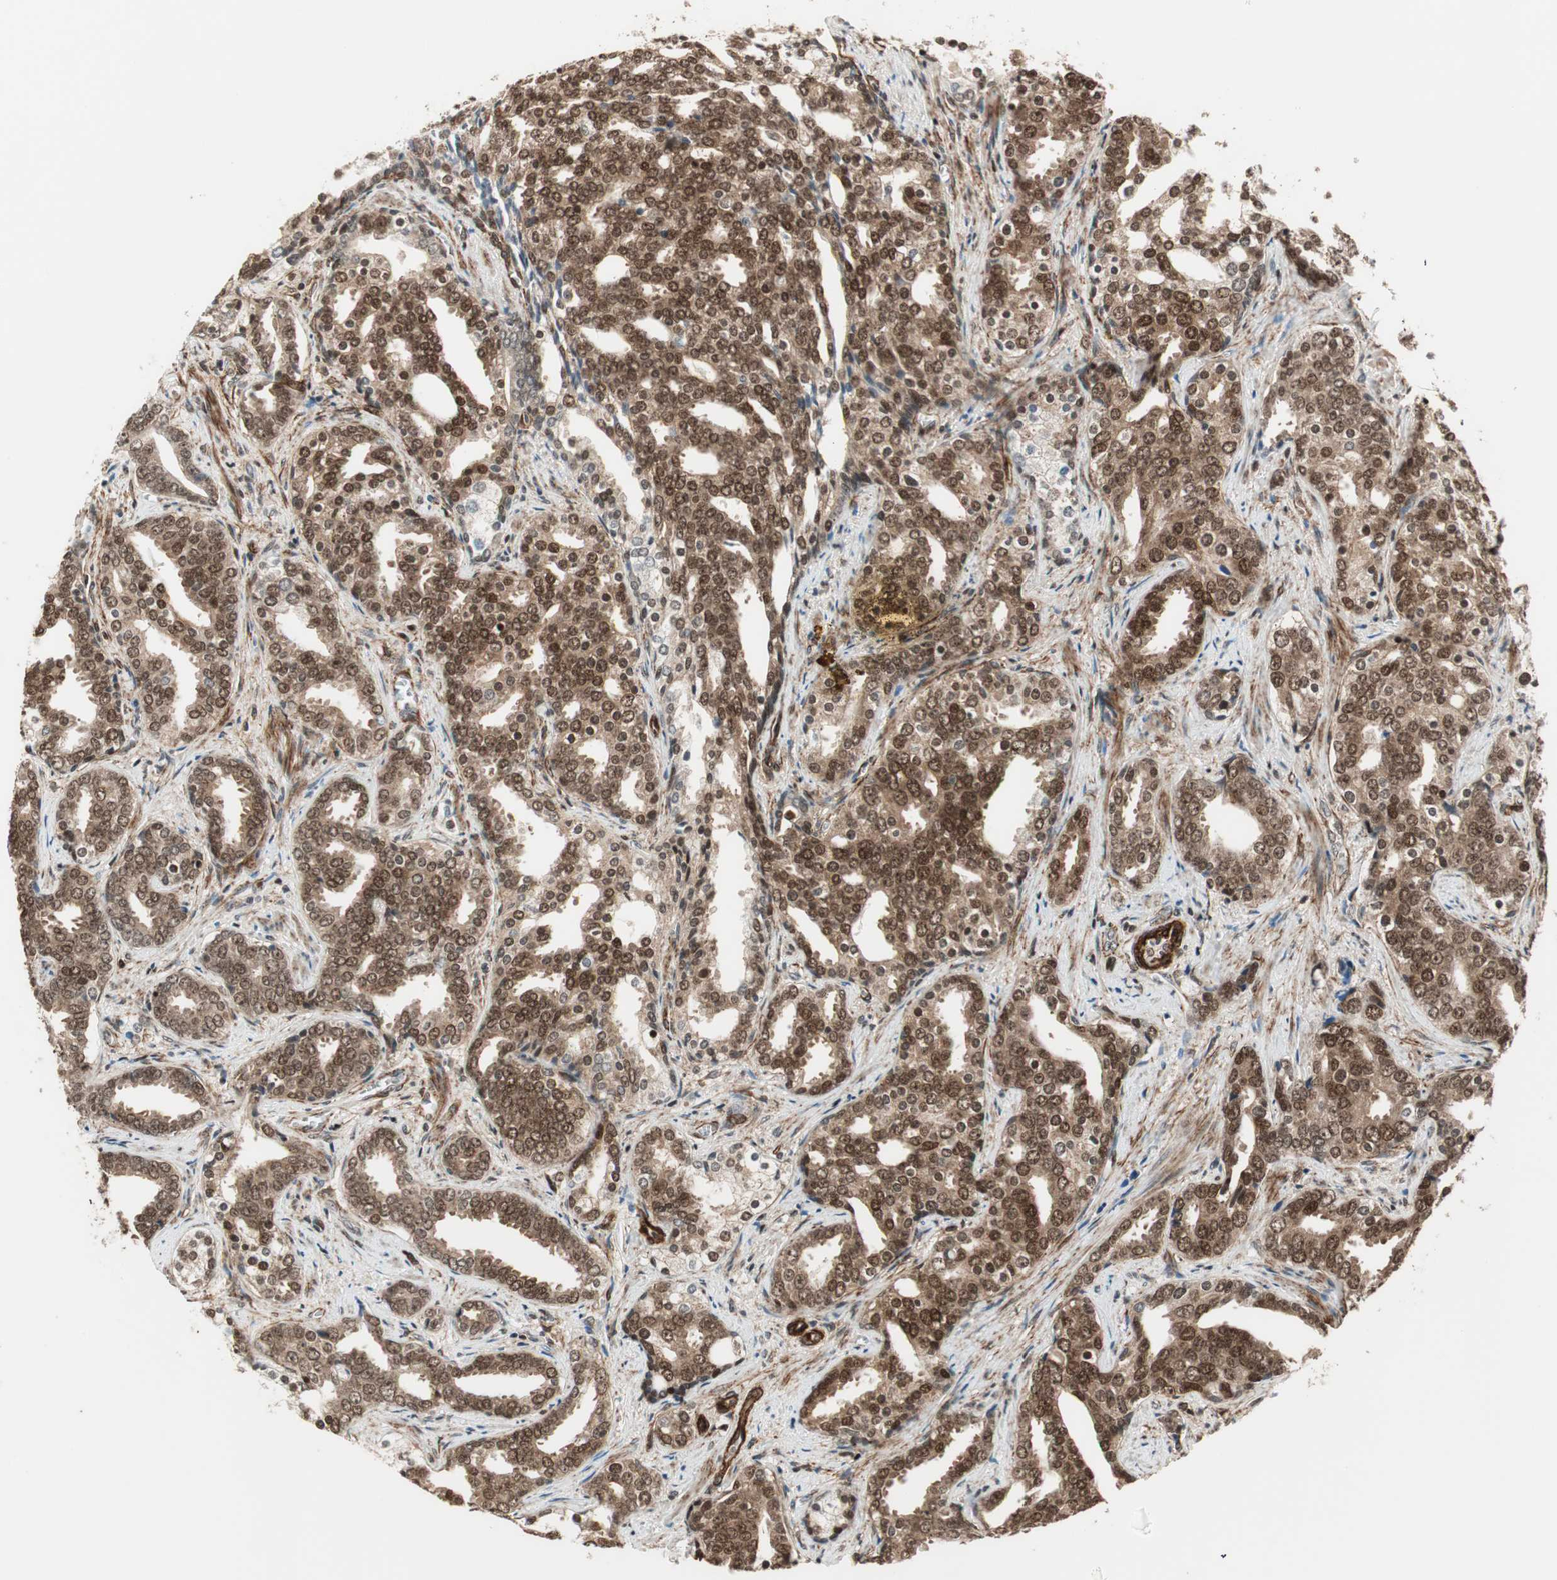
{"staining": {"intensity": "strong", "quantity": ">75%", "location": "cytoplasmic/membranous,nuclear"}, "tissue": "prostate cancer", "cell_type": "Tumor cells", "image_type": "cancer", "snomed": [{"axis": "morphology", "description": "Adenocarcinoma, High grade"}, {"axis": "topography", "description": "Prostate"}], "caption": "The micrograph exhibits staining of high-grade adenocarcinoma (prostate), revealing strong cytoplasmic/membranous and nuclear protein positivity (brown color) within tumor cells.", "gene": "CDK19", "patient": {"sex": "male", "age": 67}}